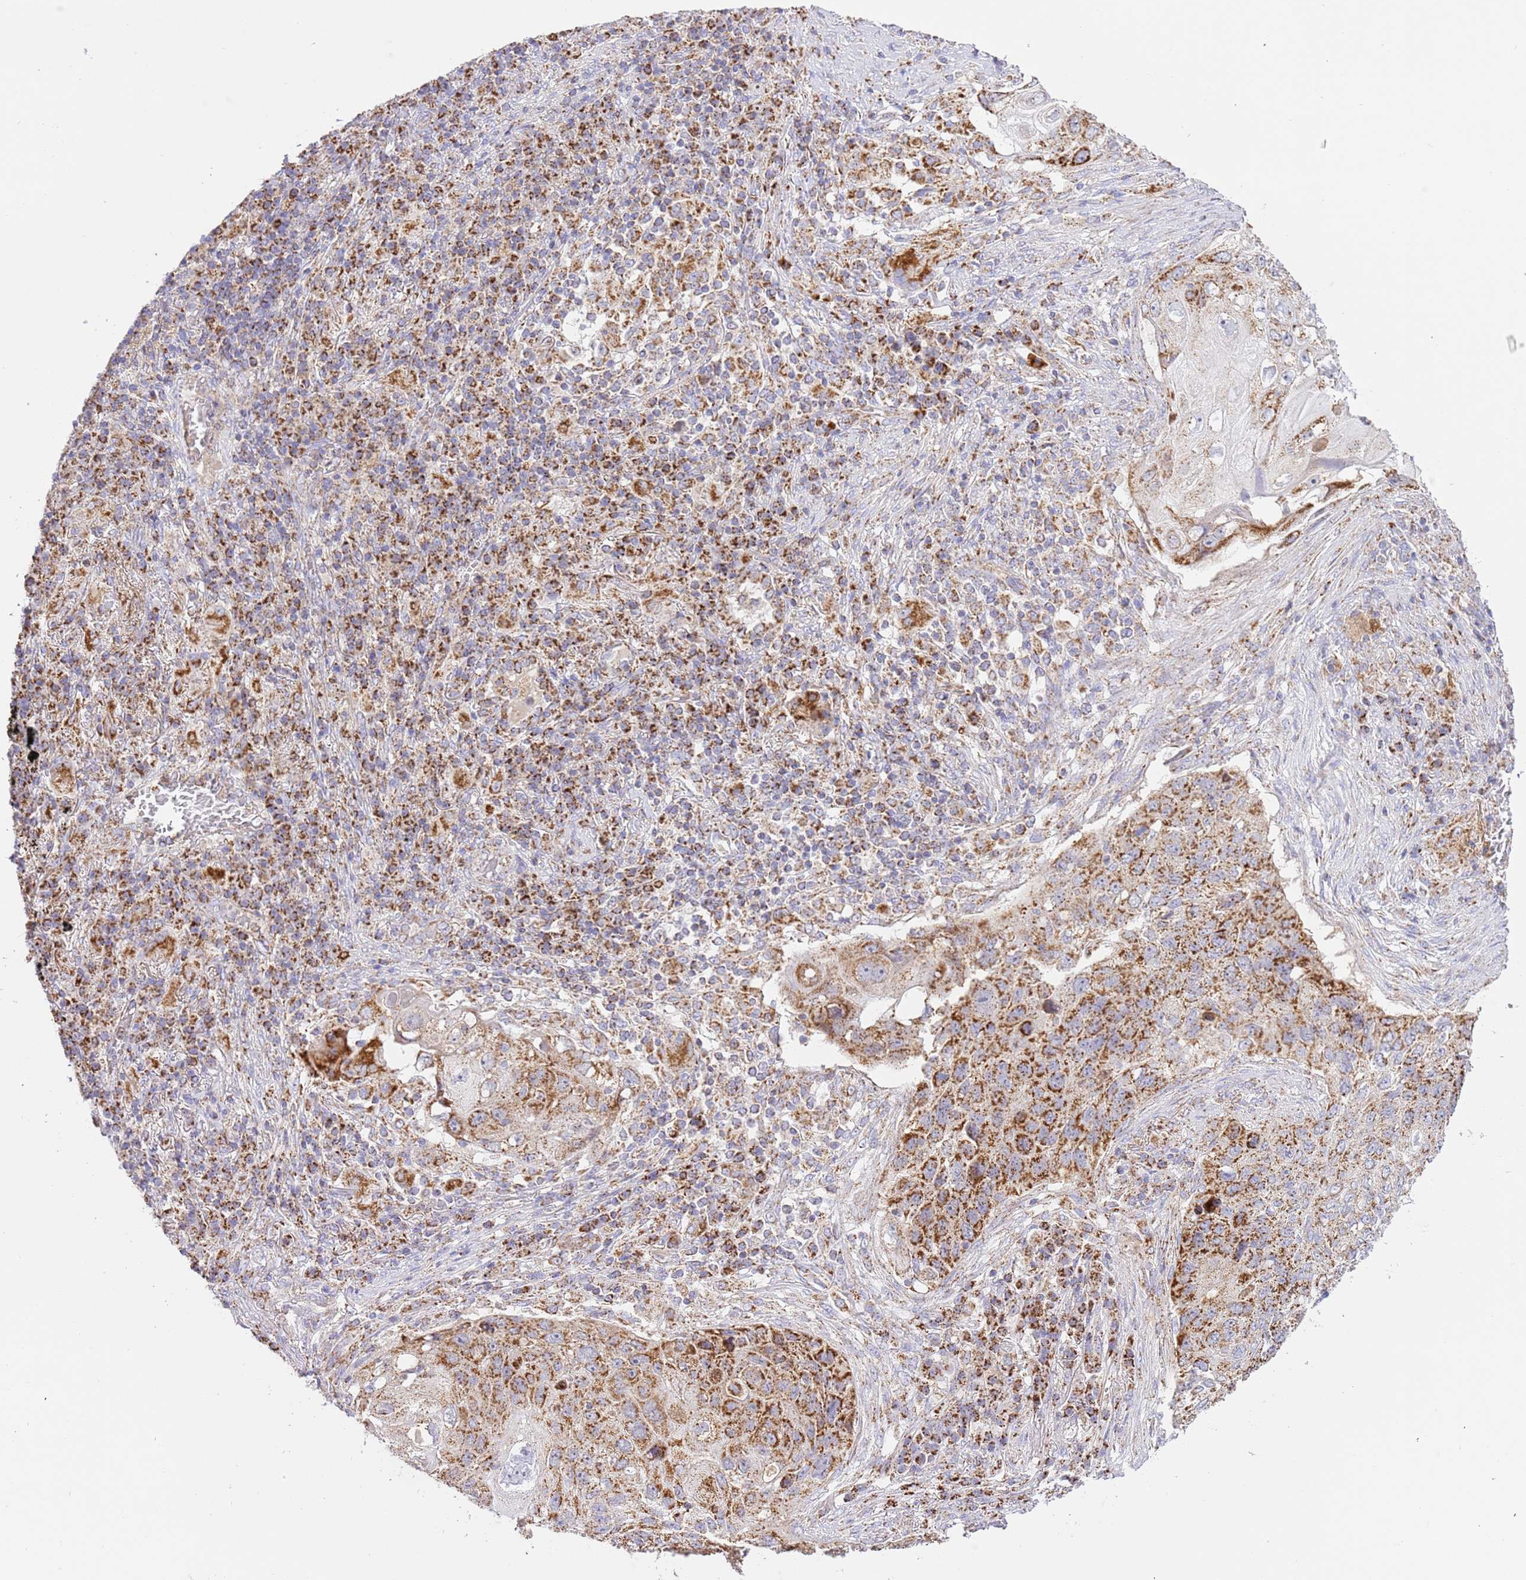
{"staining": {"intensity": "strong", "quantity": ">75%", "location": "cytoplasmic/membranous"}, "tissue": "lung cancer", "cell_type": "Tumor cells", "image_type": "cancer", "snomed": [{"axis": "morphology", "description": "Squamous cell carcinoma, NOS"}, {"axis": "topography", "description": "Lung"}], "caption": "IHC image of lung cancer stained for a protein (brown), which displays high levels of strong cytoplasmic/membranous positivity in about >75% of tumor cells.", "gene": "ZBTB39", "patient": {"sex": "female", "age": 63}}